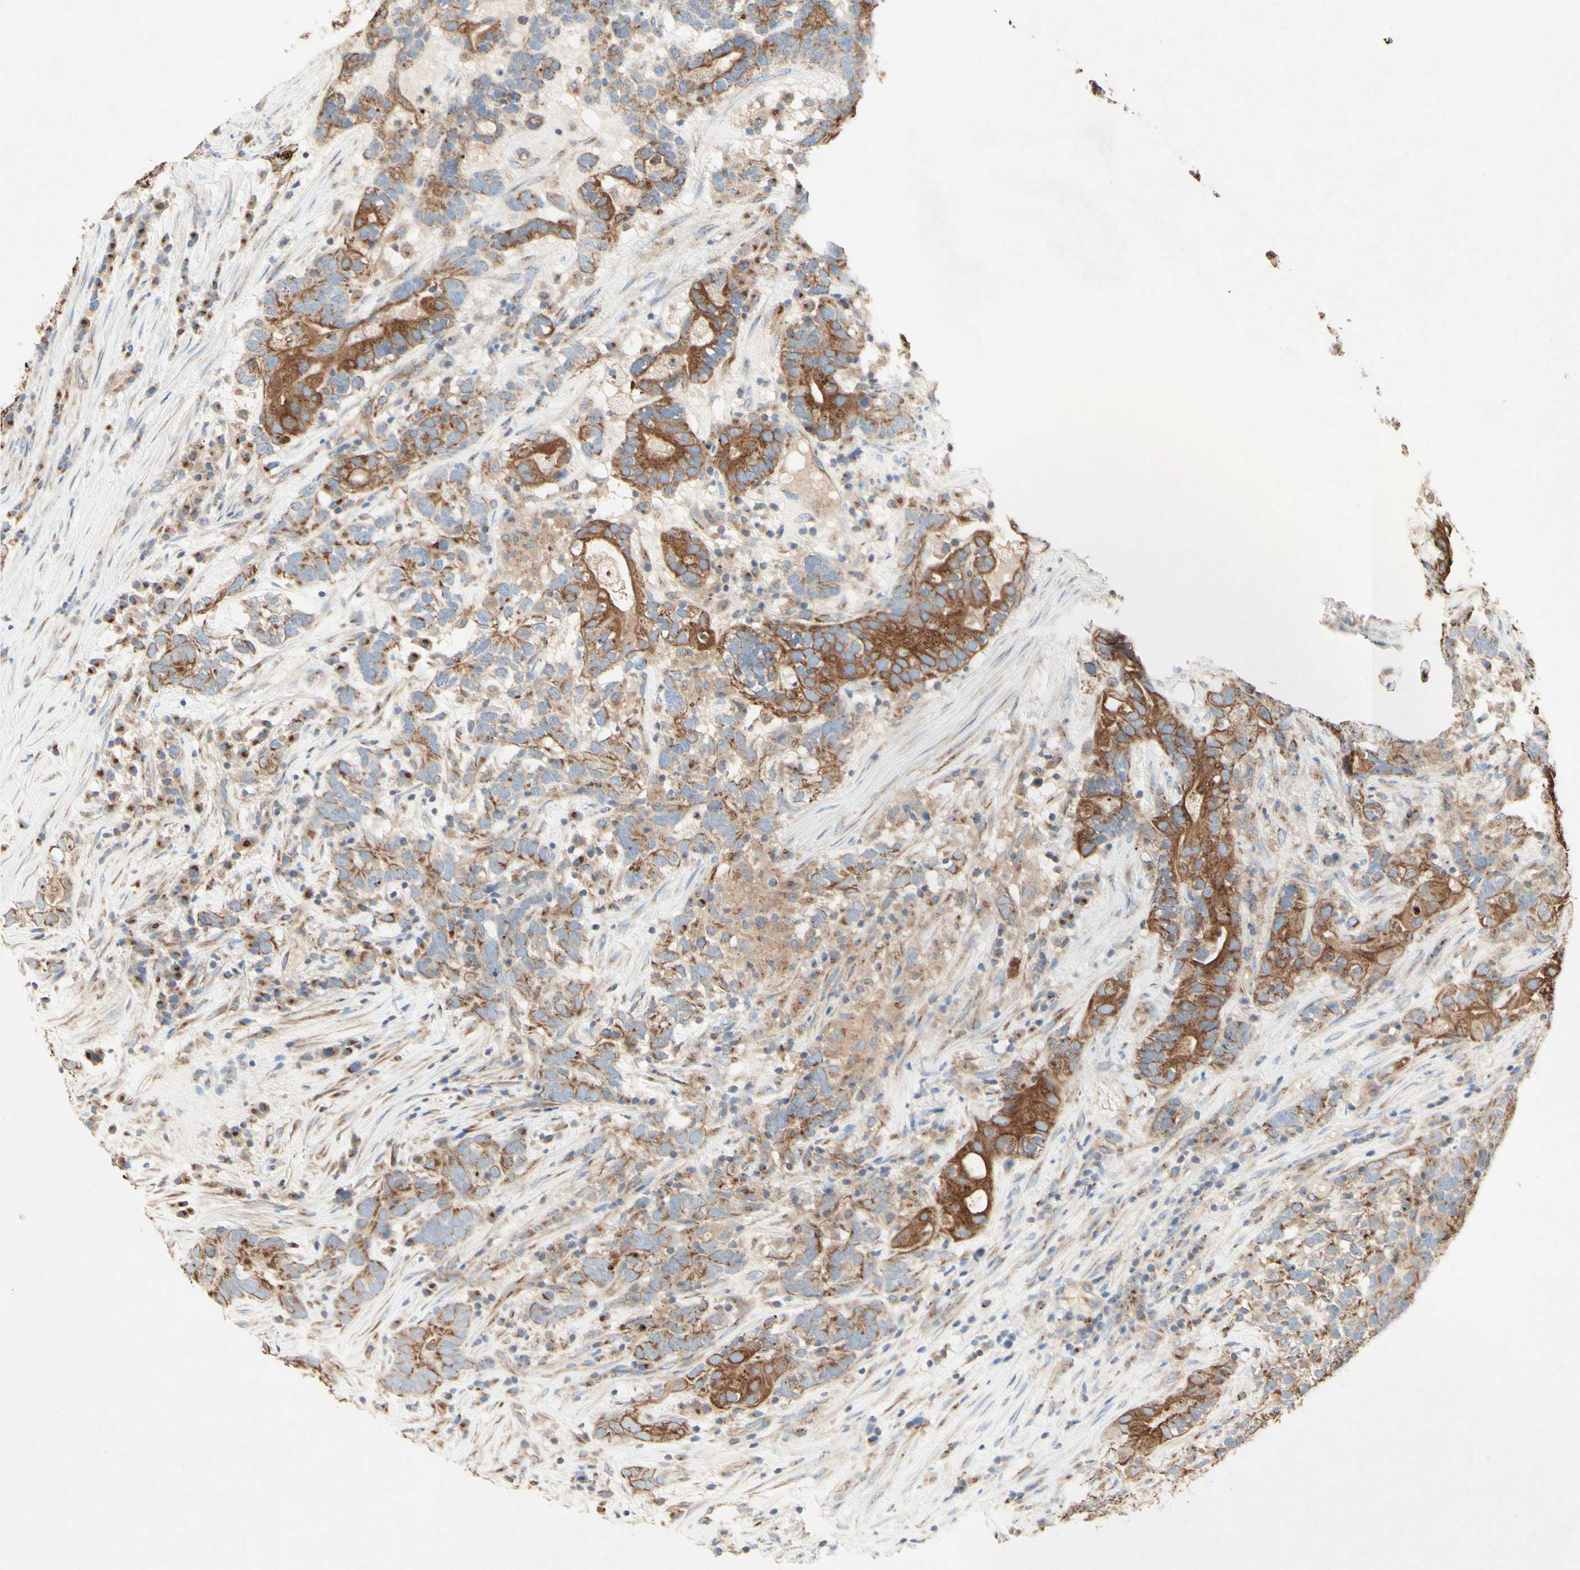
{"staining": {"intensity": "weak", "quantity": "25%-75%", "location": "cytoplasmic/membranous"}, "tissue": "testis cancer", "cell_type": "Tumor cells", "image_type": "cancer", "snomed": [{"axis": "morphology", "description": "Carcinoma, Embryonal, NOS"}, {"axis": "topography", "description": "Testis"}], "caption": "Approximately 25%-75% of tumor cells in testis cancer show weak cytoplasmic/membranous protein expression as visualized by brown immunohistochemical staining.", "gene": "MTM1", "patient": {"sex": "male", "age": 26}}